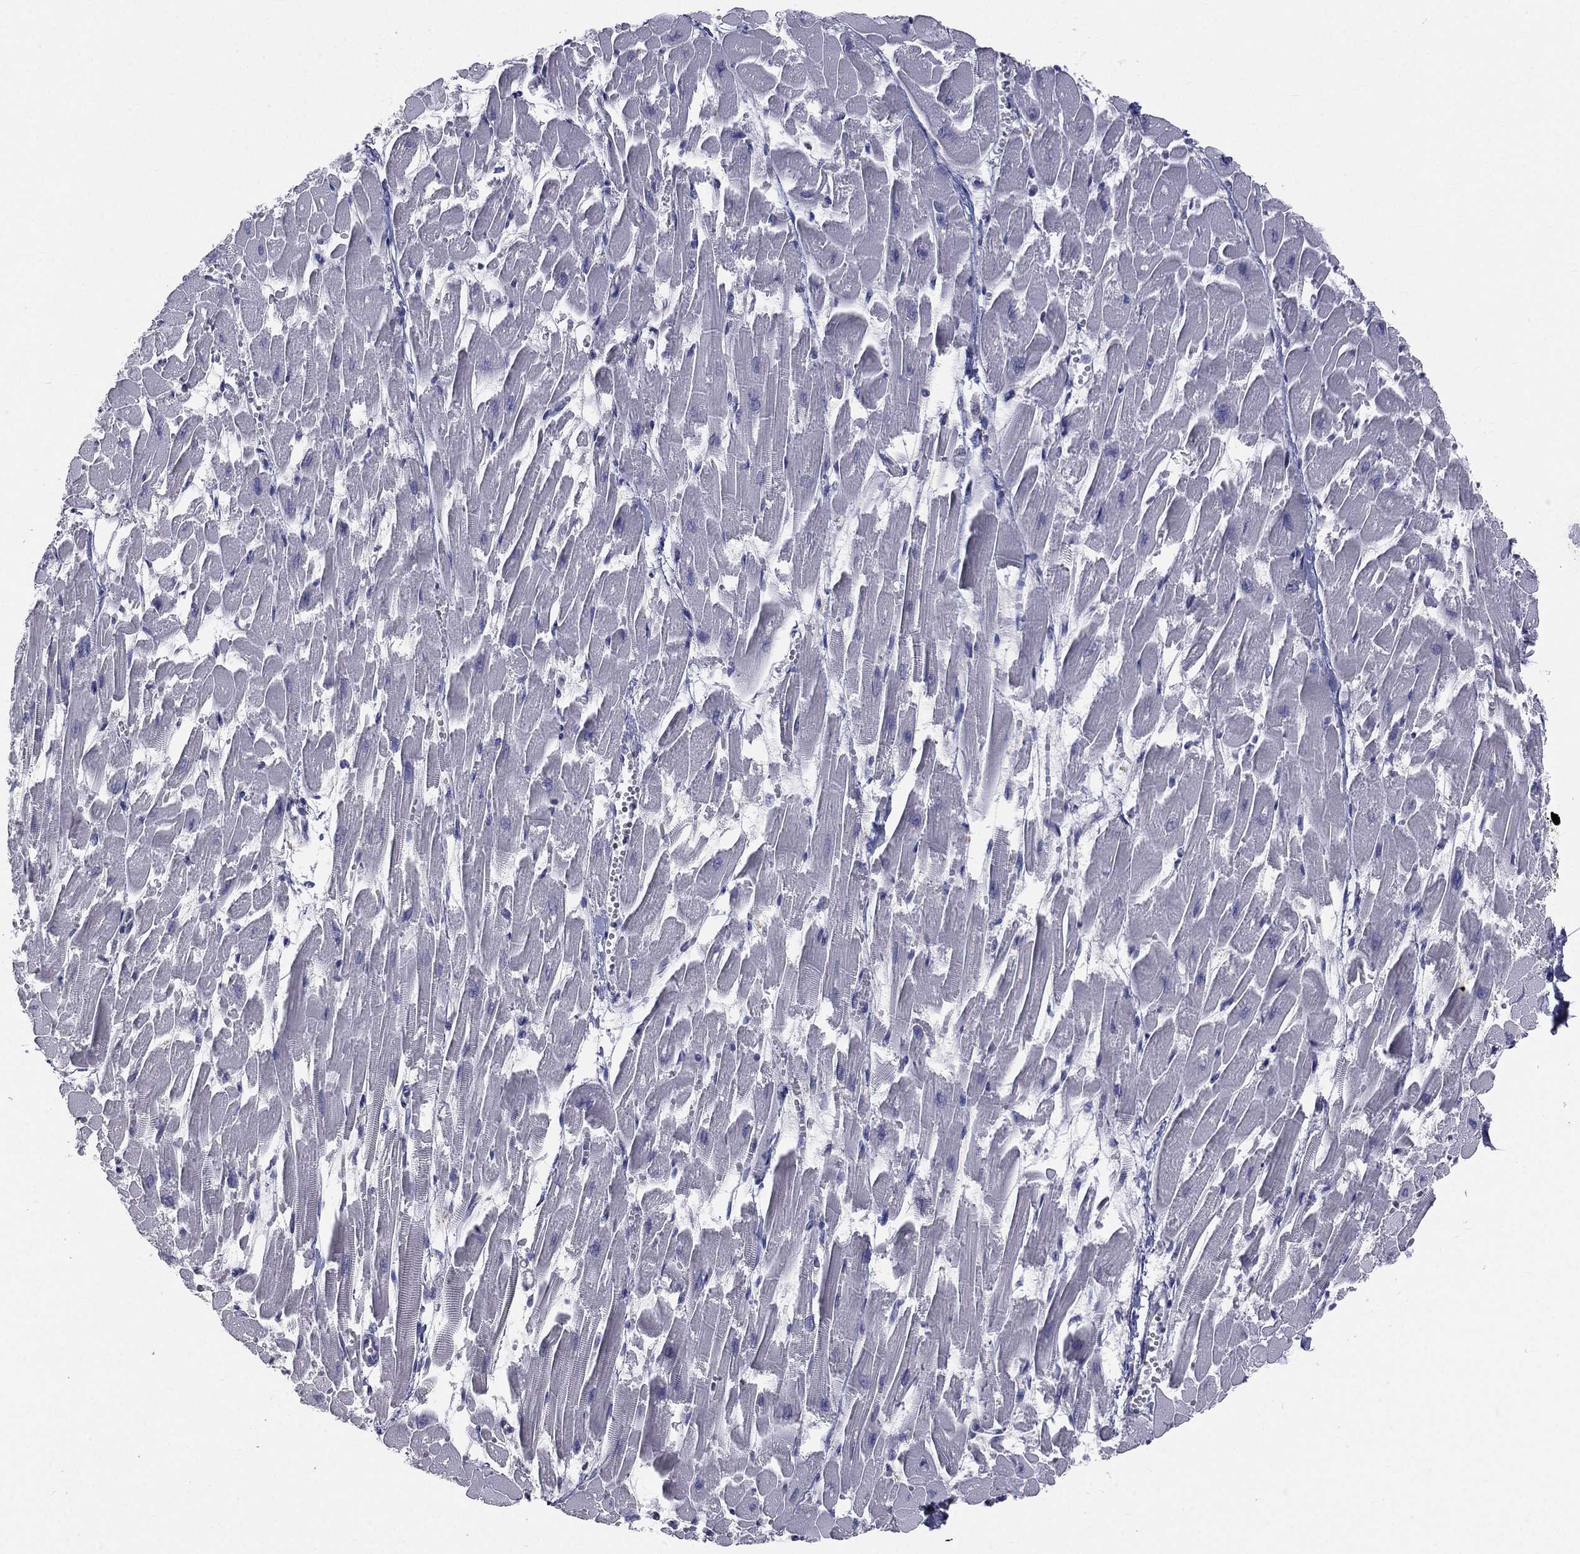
{"staining": {"intensity": "negative", "quantity": "none", "location": "none"}, "tissue": "heart muscle", "cell_type": "Cardiomyocytes", "image_type": "normal", "snomed": [{"axis": "morphology", "description": "Normal tissue, NOS"}, {"axis": "topography", "description": "Heart"}], "caption": "High magnification brightfield microscopy of benign heart muscle stained with DAB (3,3'-diaminobenzidine) (brown) and counterstained with hematoxylin (blue): cardiomyocytes show no significant staining.", "gene": "MUC13", "patient": {"sex": "female", "age": 52}}